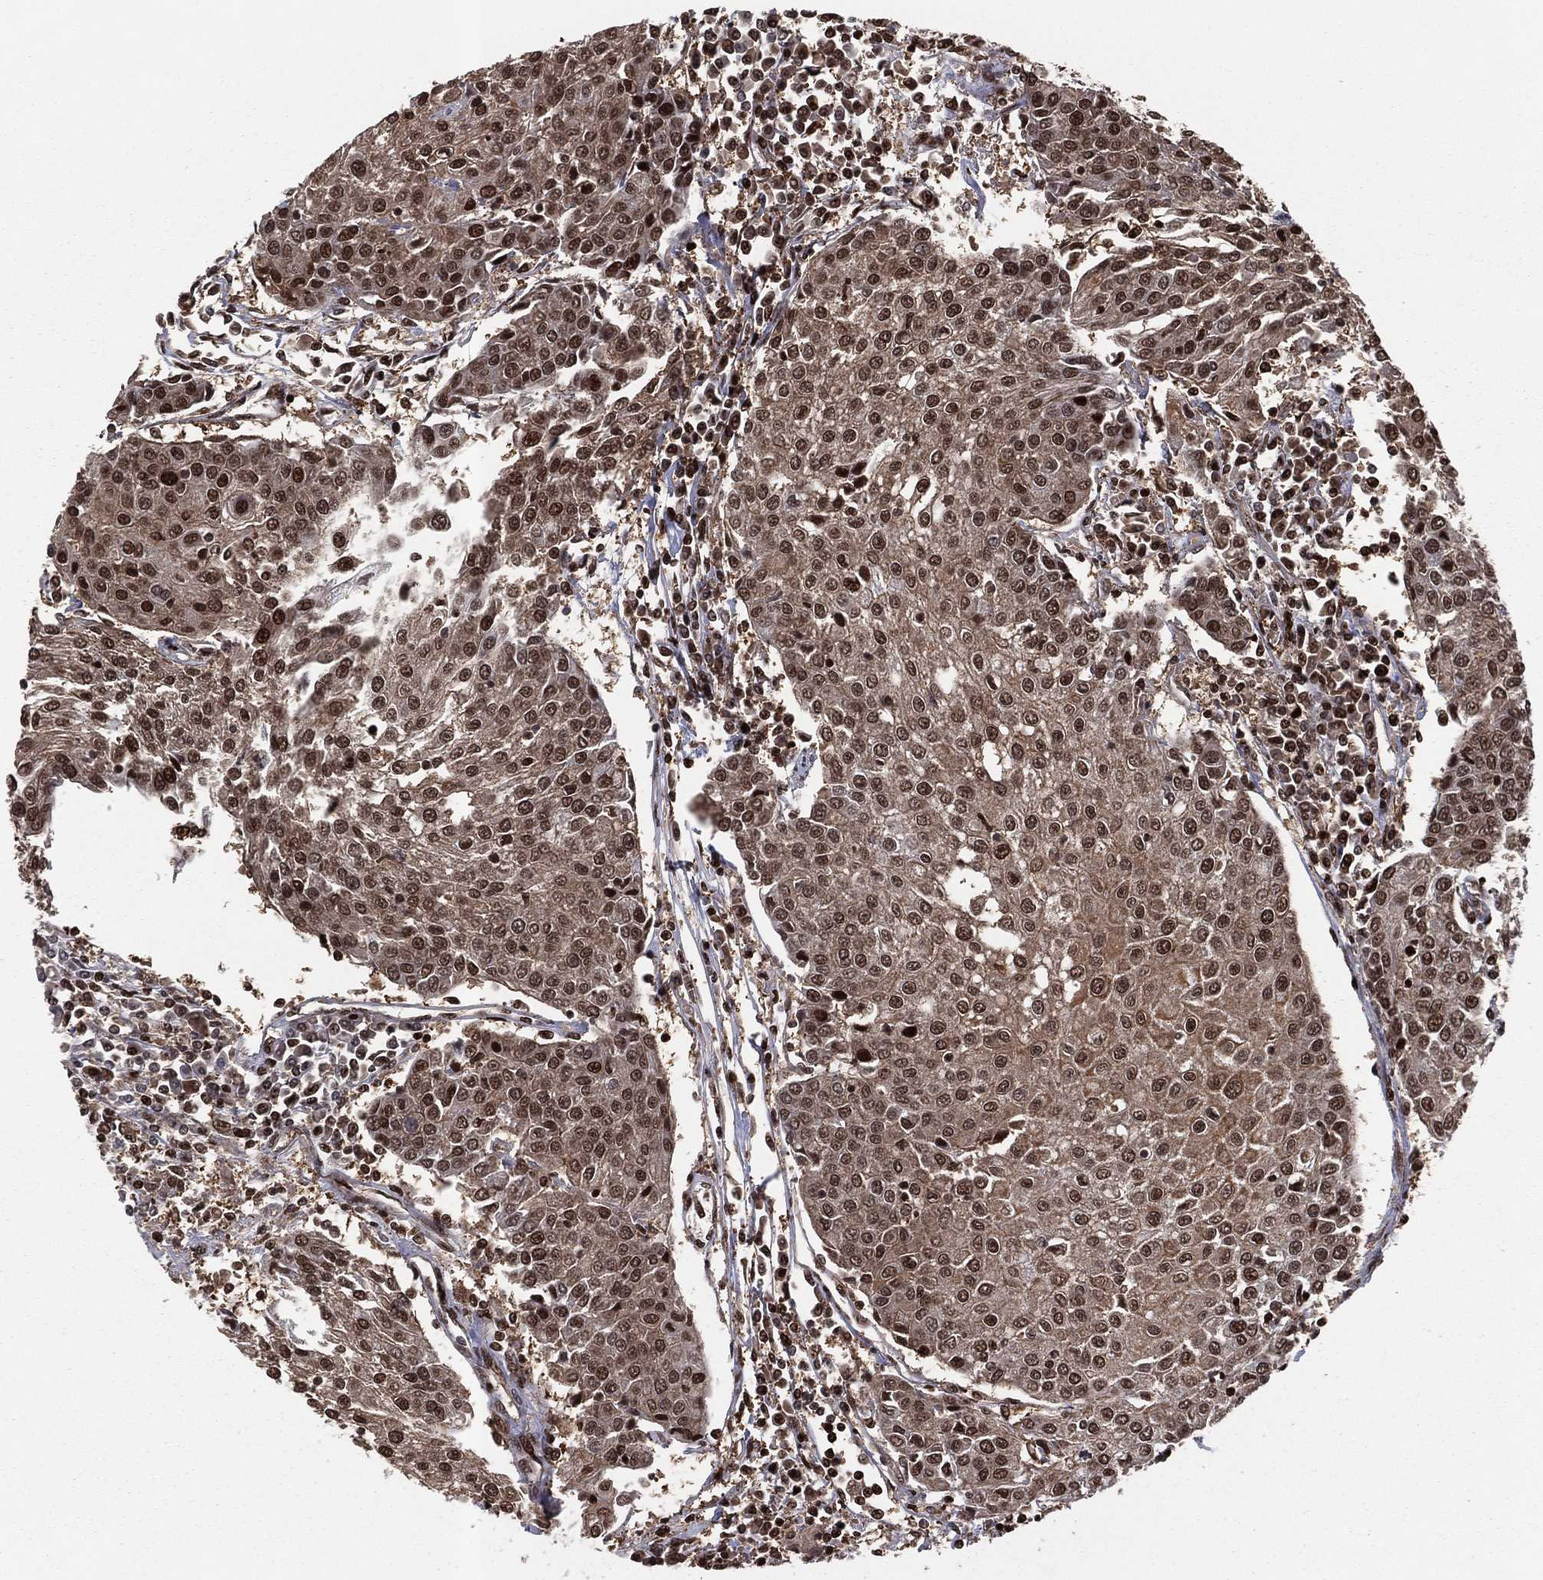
{"staining": {"intensity": "strong", "quantity": ">75%", "location": "cytoplasmic/membranous,nuclear"}, "tissue": "urothelial cancer", "cell_type": "Tumor cells", "image_type": "cancer", "snomed": [{"axis": "morphology", "description": "Urothelial carcinoma, High grade"}, {"axis": "topography", "description": "Urinary bladder"}], "caption": "Urothelial cancer stained with a protein marker reveals strong staining in tumor cells.", "gene": "PSMA1", "patient": {"sex": "female", "age": 85}}